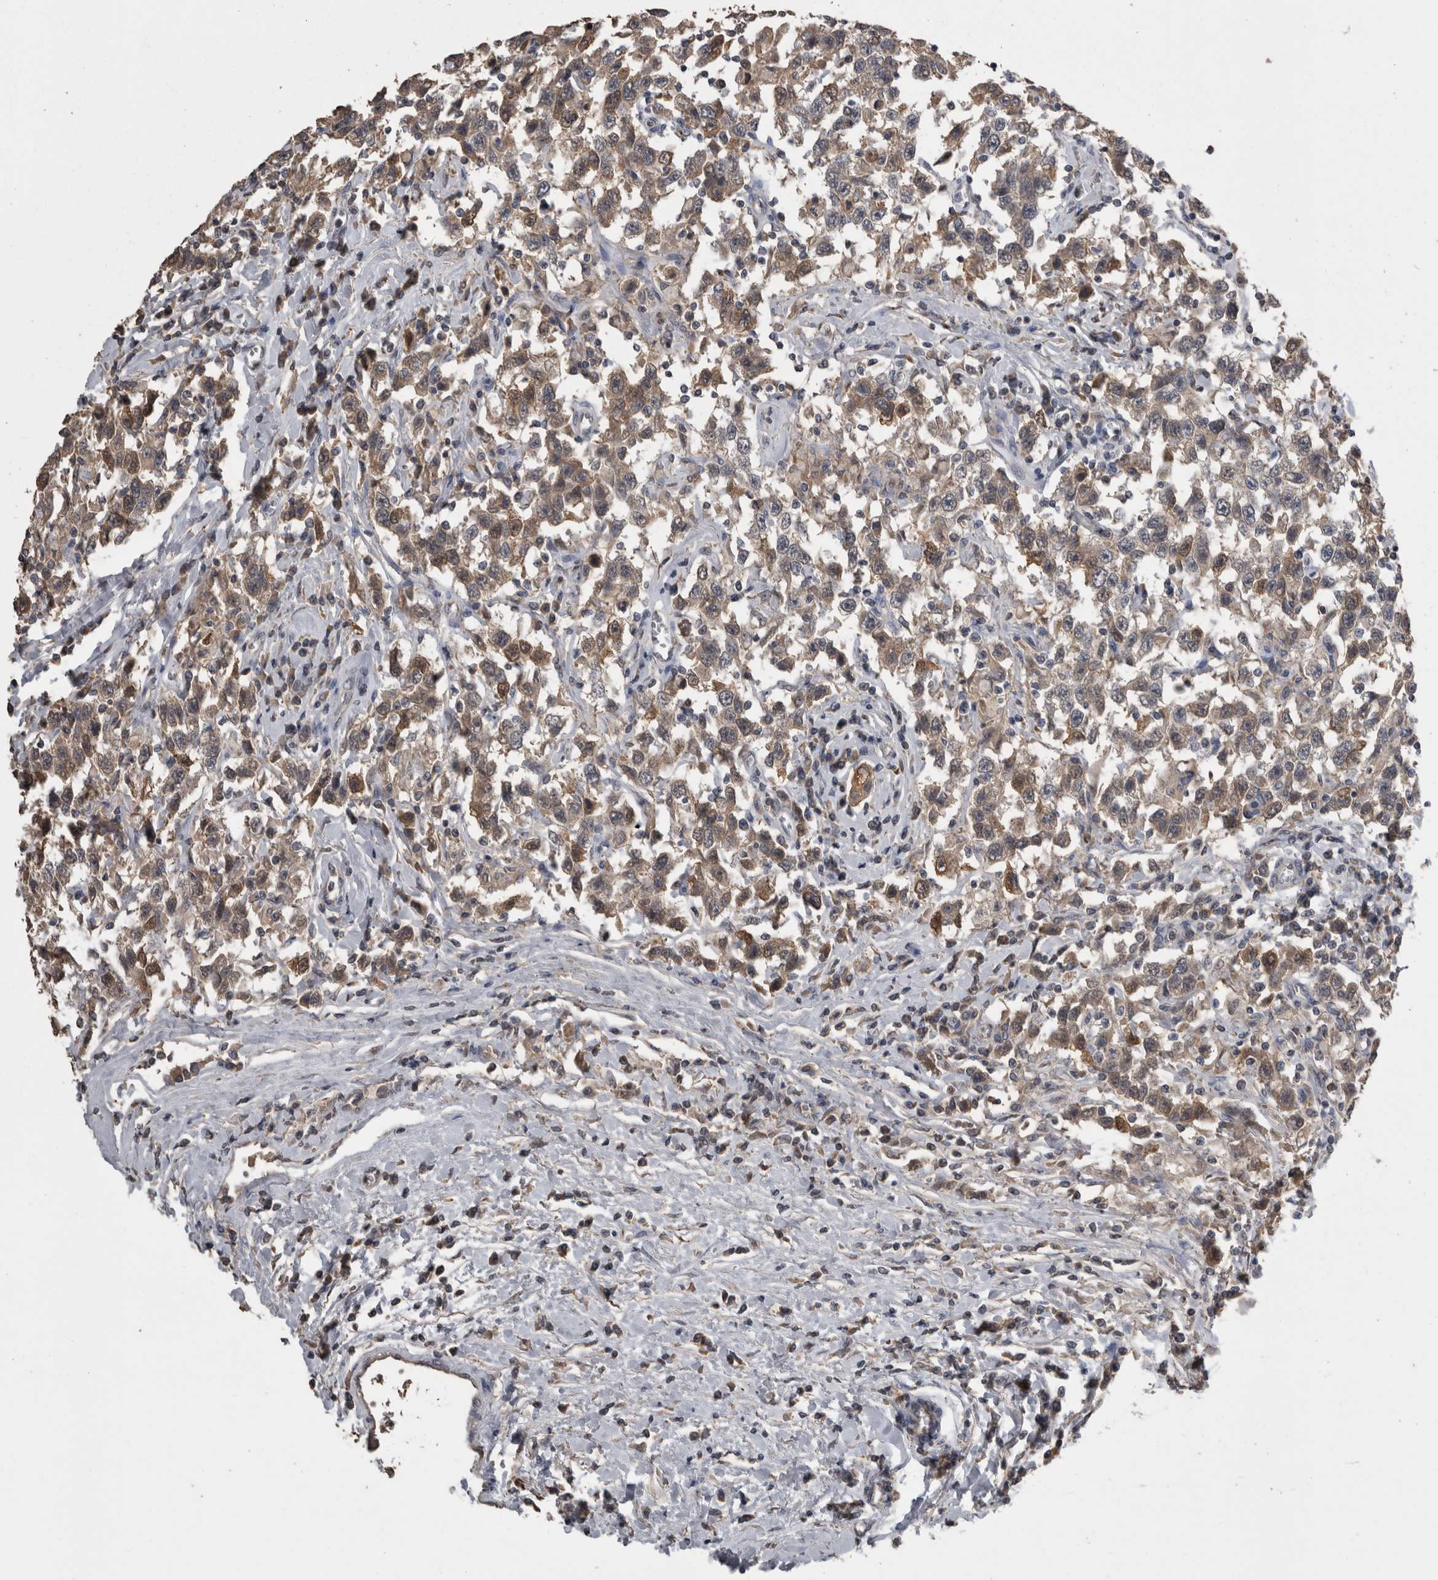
{"staining": {"intensity": "moderate", "quantity": "25%-75%", "location": "cytoplasmic/membranous"}, "tissue": "testis cancer", "cell_type": "Tumor cells", "image_type": "cancer", "snomed": [{"axis": "morphology", "description": "Seminoma, NOS"}, {"axis": "topography", "description": "Testis"}], "caption": "Seminoma (testis) was stained to show a protein in brown. There is medium levels of moderate cytoplasmic/membranous positivity in about 25%-75% of tumor cells.", "gene": "ANXA13", "patient": {"sex": "male", "age": 41}}